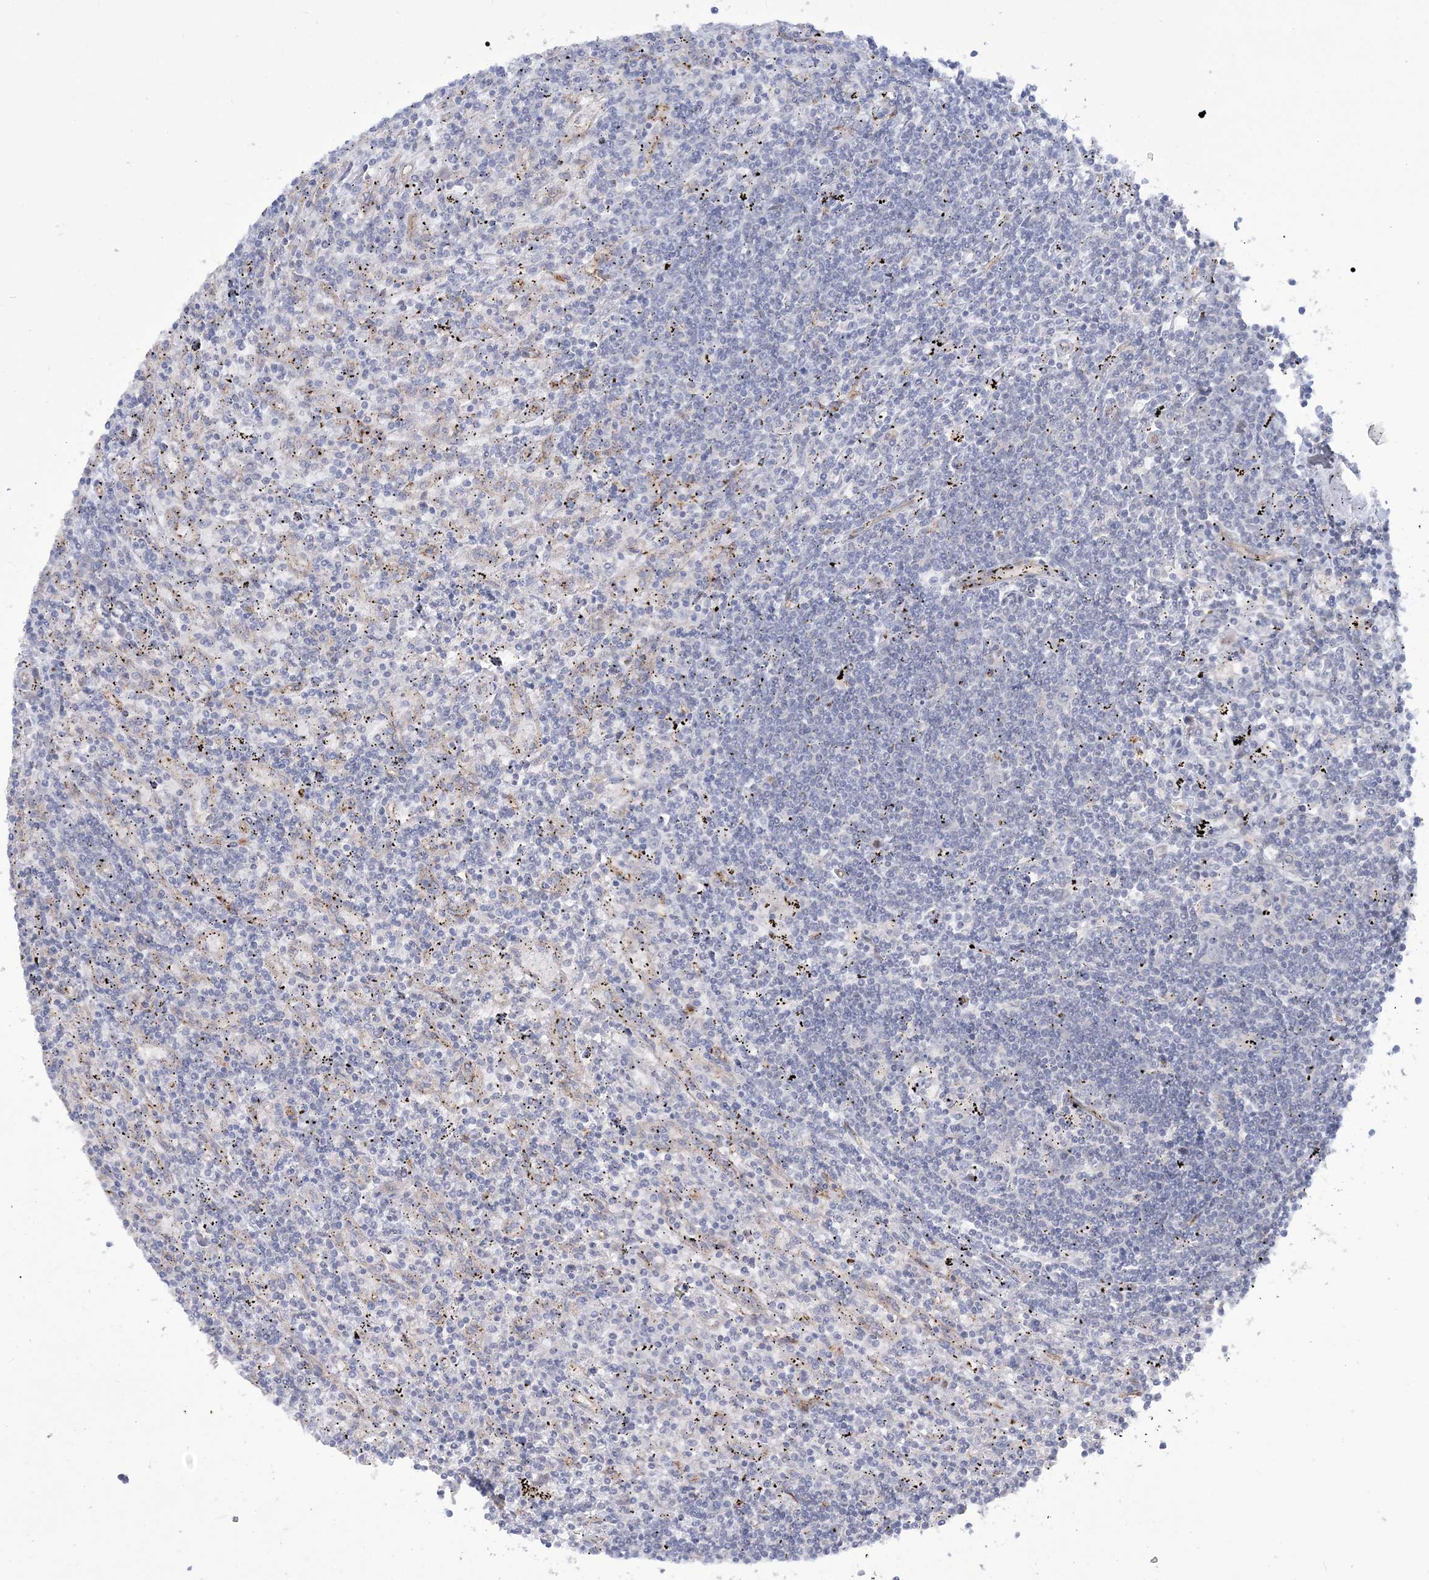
{"staining": {"intensity": "negative", "quantity": "none", "location": "none"}, "tissue": "lymphoma", "cell_type": "Tumor cells", "image_type": "cancer", "snomed": [{"axis": "morphology", "description": "Malignant lymphoma, non-Hodgkin's type, Low grade"}, {"axis": "topography", "description": "Spleen"}], "caption": "Protein analysis of malignant lymphoma, non-Hodgkin's type (low-grade) reveals no significant positivity in tumor cells.", "gene": "FARSB", "patient": {"sex": "male", "age": 76}}